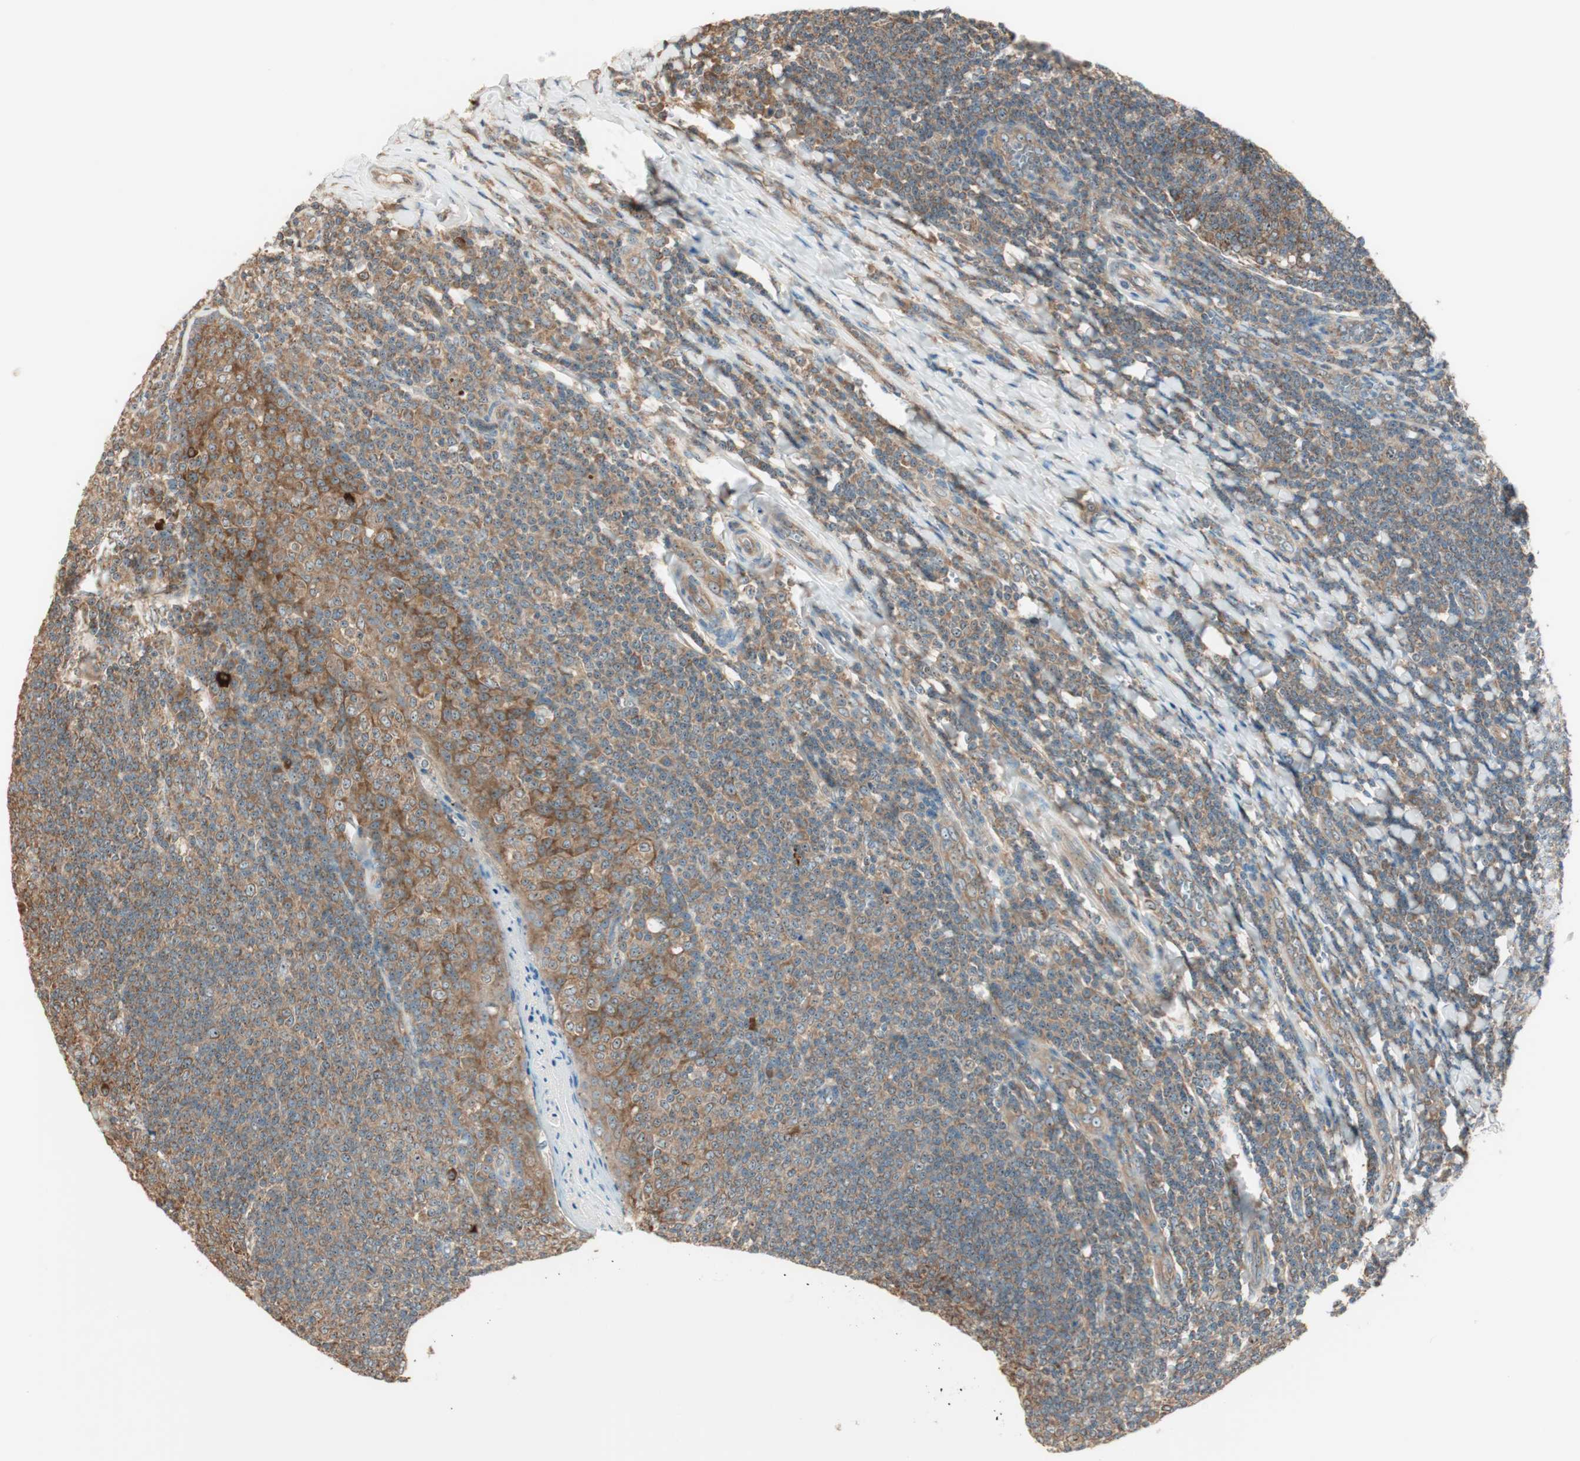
{"staining": {"intensity": "moderate", "quantity": ">75%", "location": "cytoplasmic/membranous"}, "tissue": "tonsil", "cell_type": "Germinal center cells", "image_type": "normal", "snomed": [{"axis": "morphology", "description": "Normal tissue, NOS"}, {"axis": "topography", "description": "Tonsil"}], "caption": "The image displays staining of benign tonsil, revealing moderate cytoplasmic/membranous protein staining (brown color) within germinal center cells.", "gene": "CC2D1A", "patient": {"sex": "male", "age": 31}}